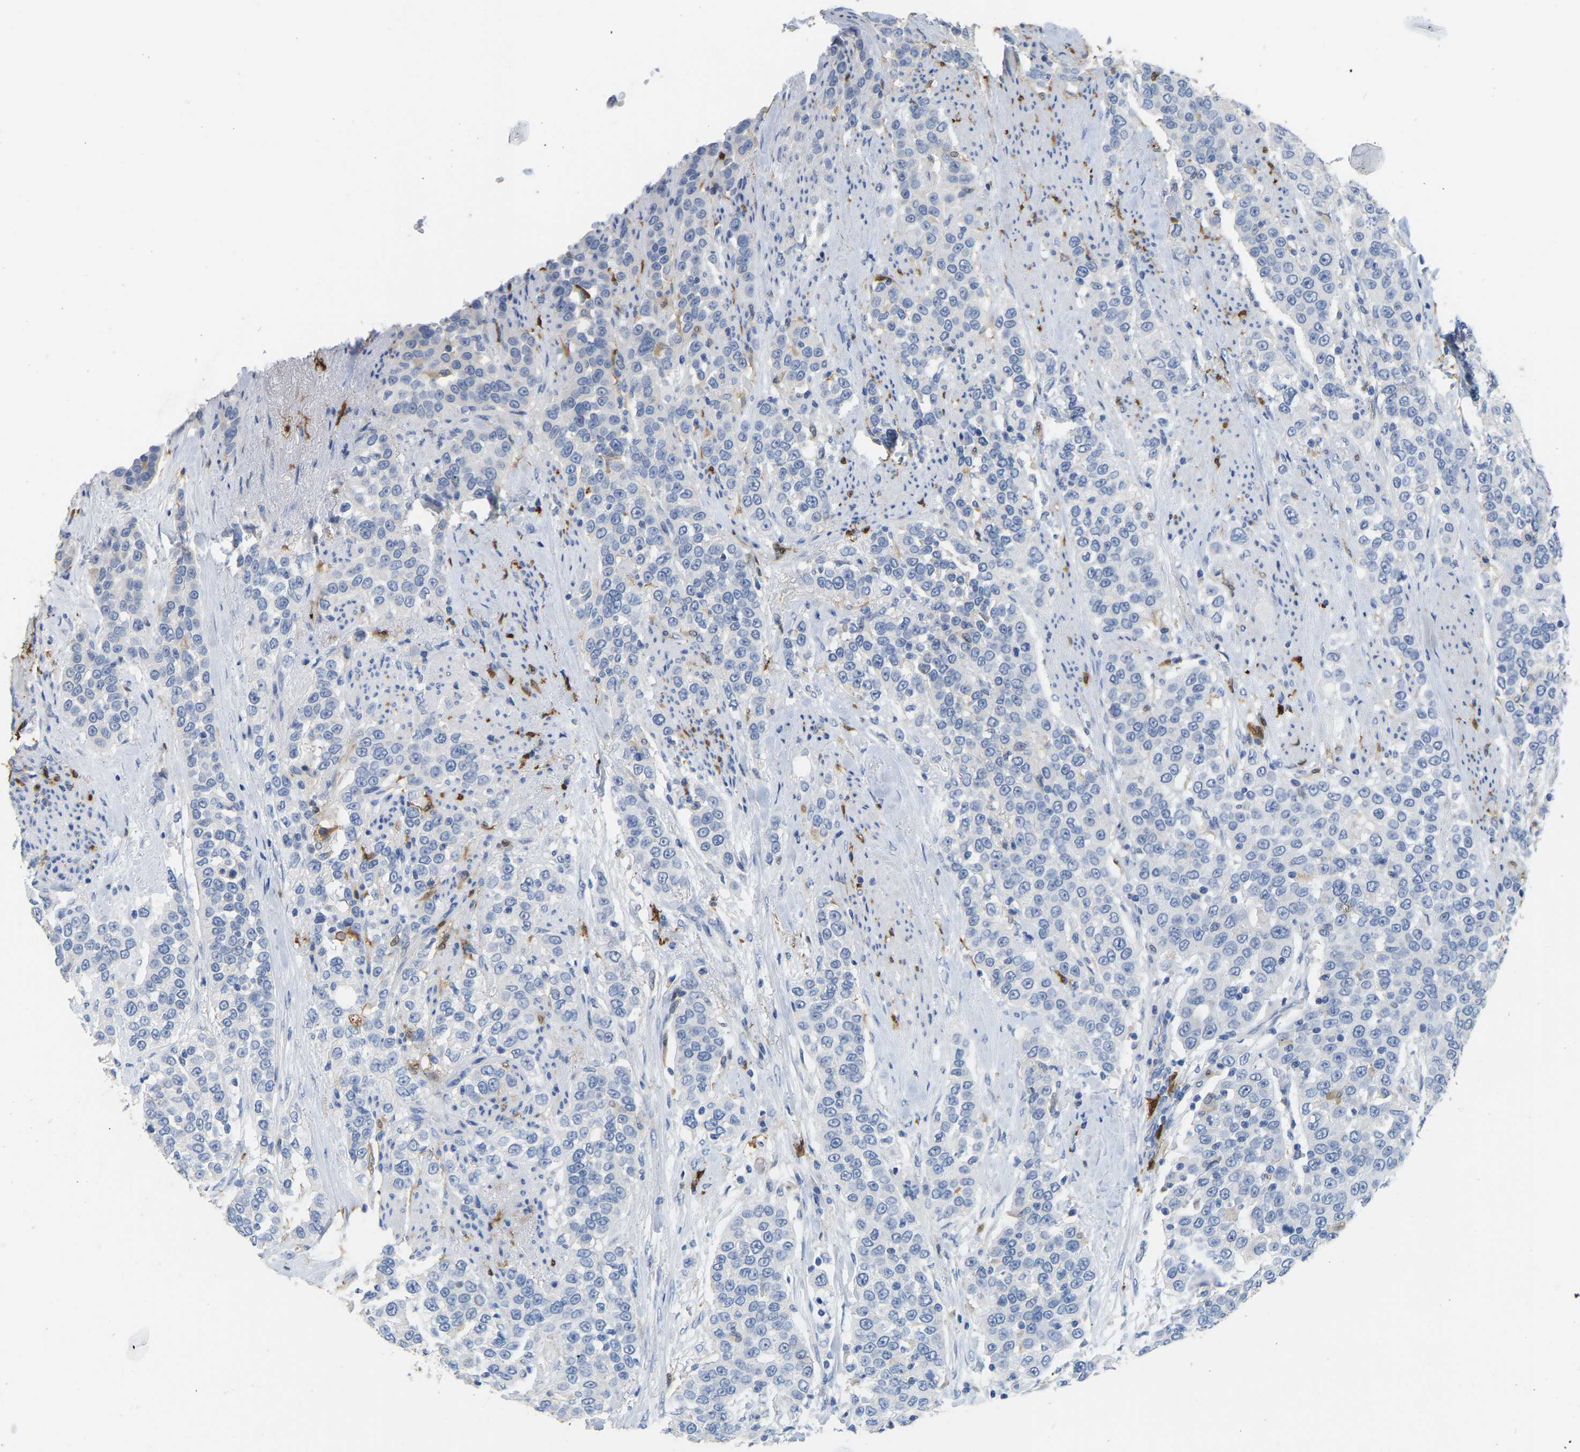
{"staining": {"intensity": "negative", "quantity": "none", "location": "none"}, "tissue": "urothelial cancer", "cell_type": "Tumor cells", "image_type": "cancer", "snomed": [{"axis": "morphology", "description": "Urothelial carcinoma, High grade"}, {"axis": "topography", "description": "Urinary bladder"}], "caption": "Tumor cells show no significant protein expression in urothelial cancer.", "gene": "ULBP2", "patient": {"sex": "female", "age": 80}}